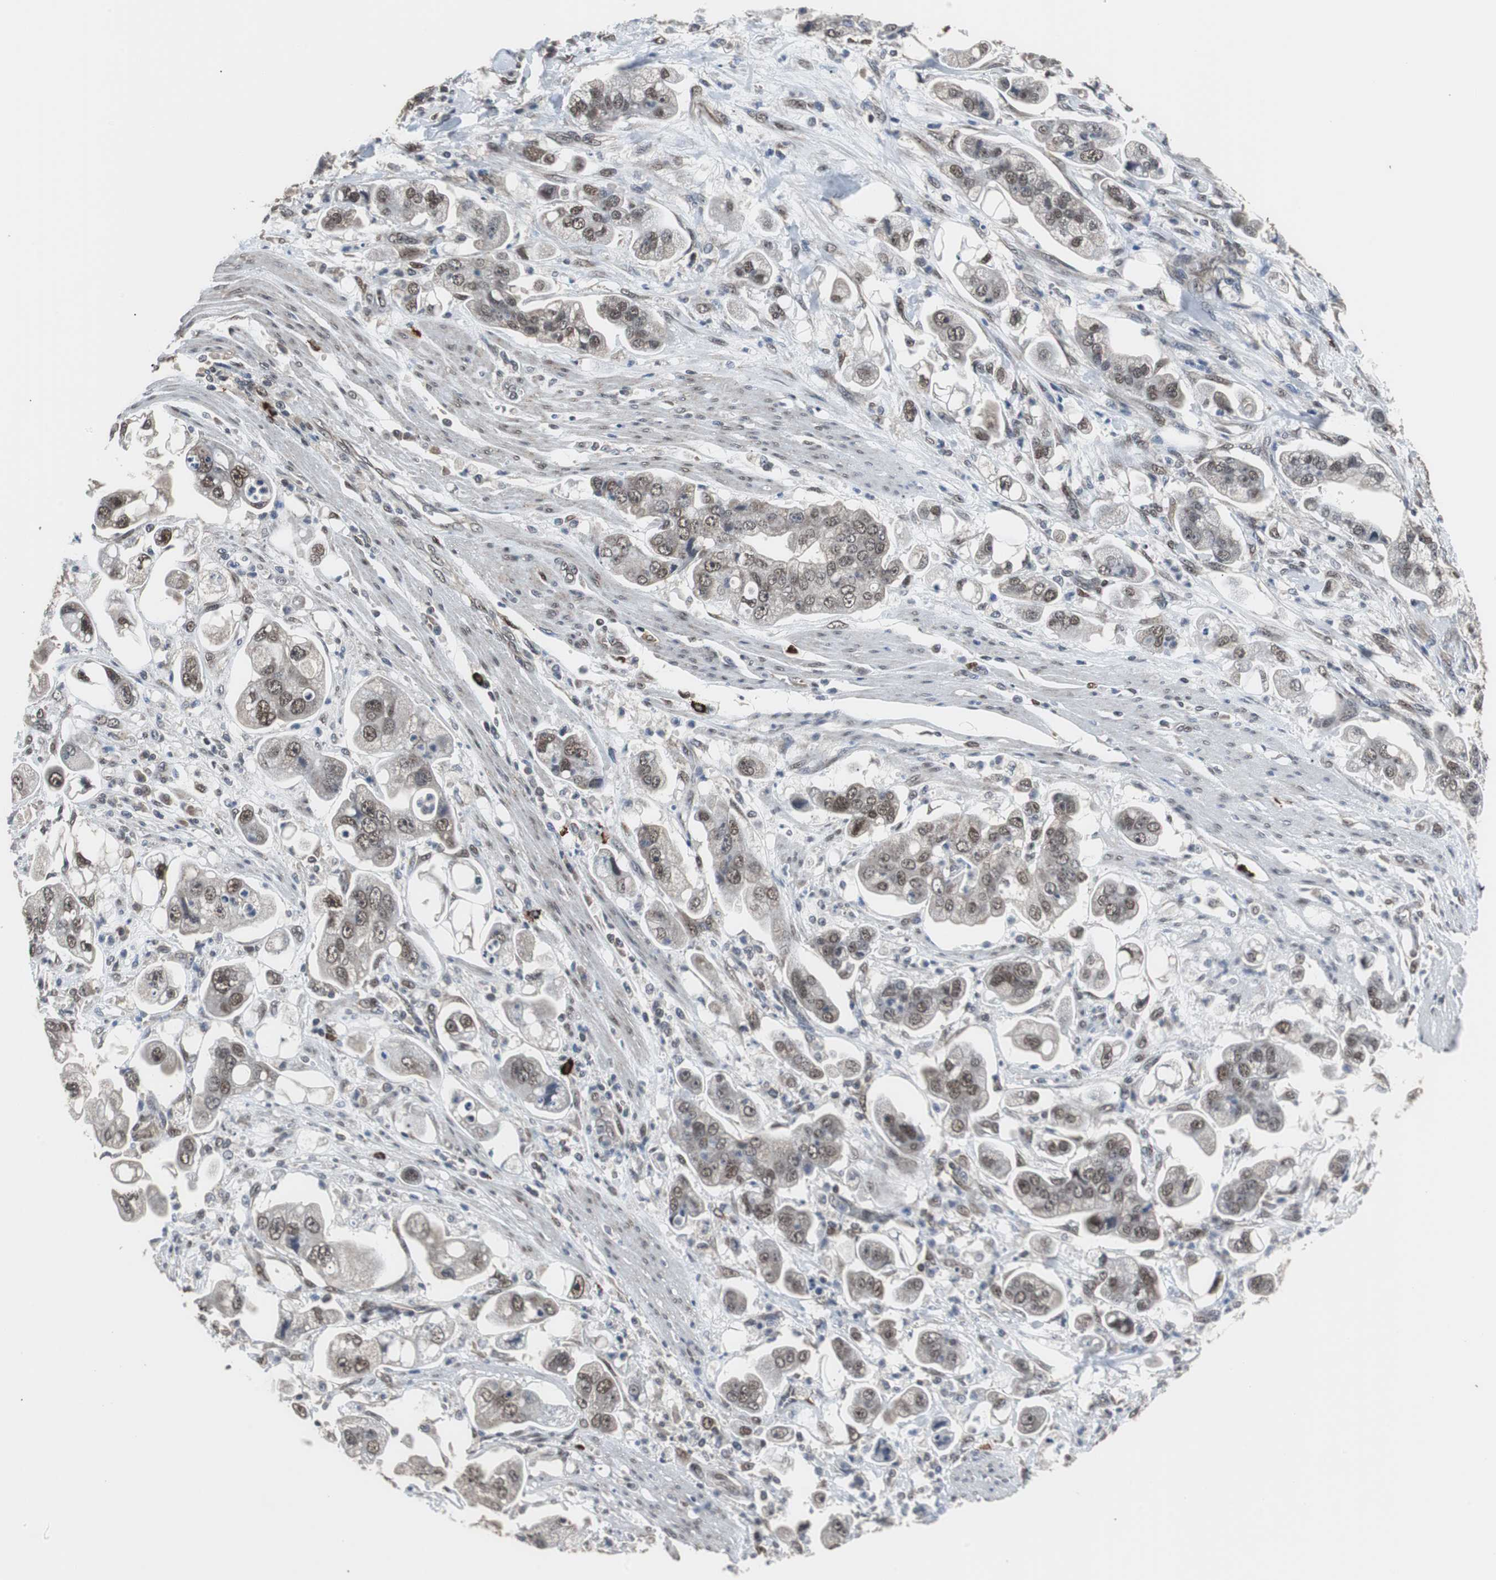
{"staining": {"intensity": "moderate", "quantity": ">75%", "location": "nuclear"}, "tissue": "stomach cancer", "cell_type": "Tumor cells", "image_type": "cancer", "snomed": [{"axis": "morphology", "description": "Adenocarcinoma, NOS"}, {"axis": "topography", "description": "Stomach"}], "caption": "Protein expression by immunohistochemistry reveals moderate nuclear expression in approximately >75% of tumor cells in stomach cancer (adenocarcinoma). Nuclei are stained in blue.", "gene": "ZHX2", "patient": {"sex": "male", "age": 62}}